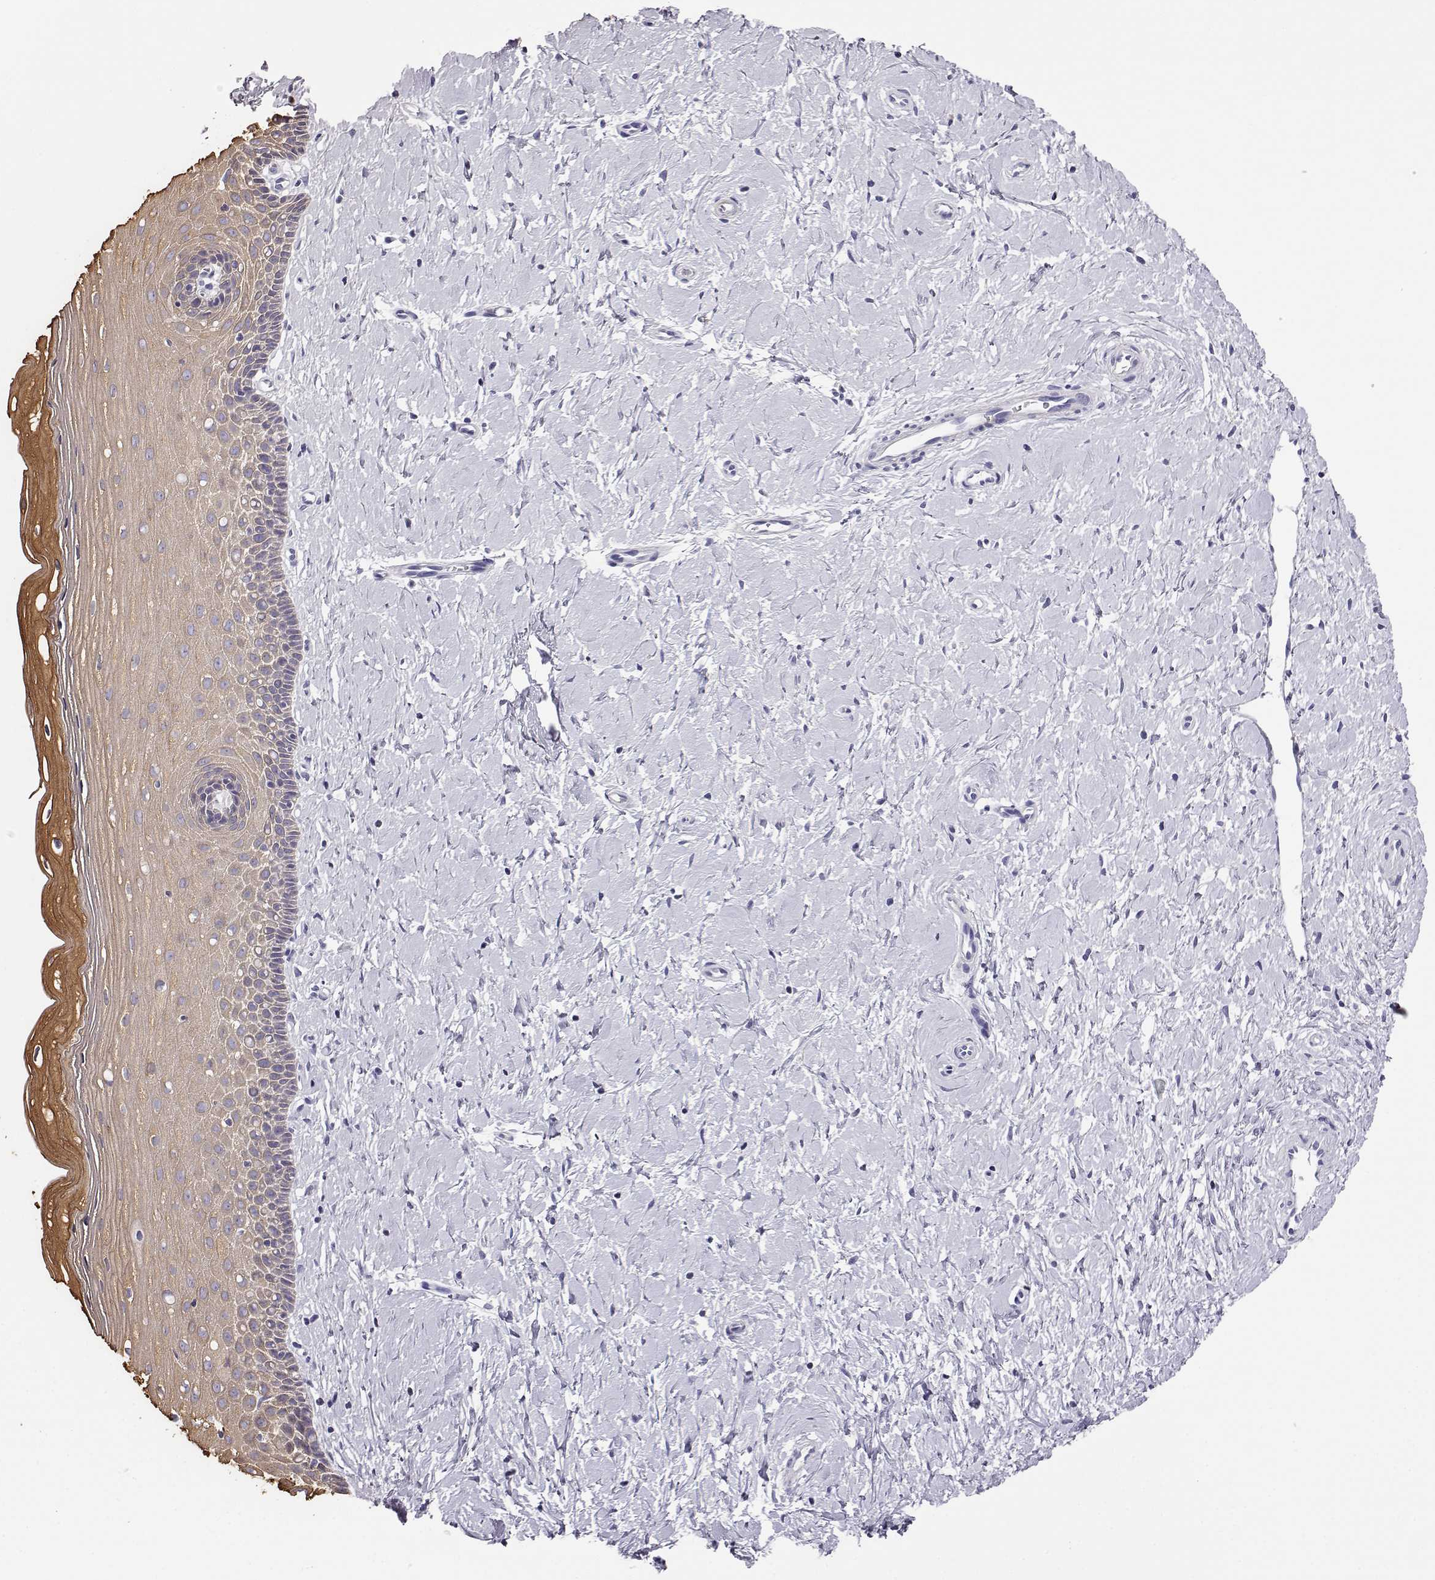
{"staining": {"intensity": "negative", "quantity": "none", "location": "none"}, "tissue": "cervix", "cell_type": "Glandular cells", "image_type": "normal", "snomed": [{"axis": "morphology", "description": "Normal tissue, NOS"}, {"axis": "topography", "description": "Cervix"}], "caption": "Human cervix stained for a protein using immunohistochemistry (IHC) exhibits no expression in glandular cells.", "gene": "AKR1B1", "patient": {"sex": "female", "age": 37}}